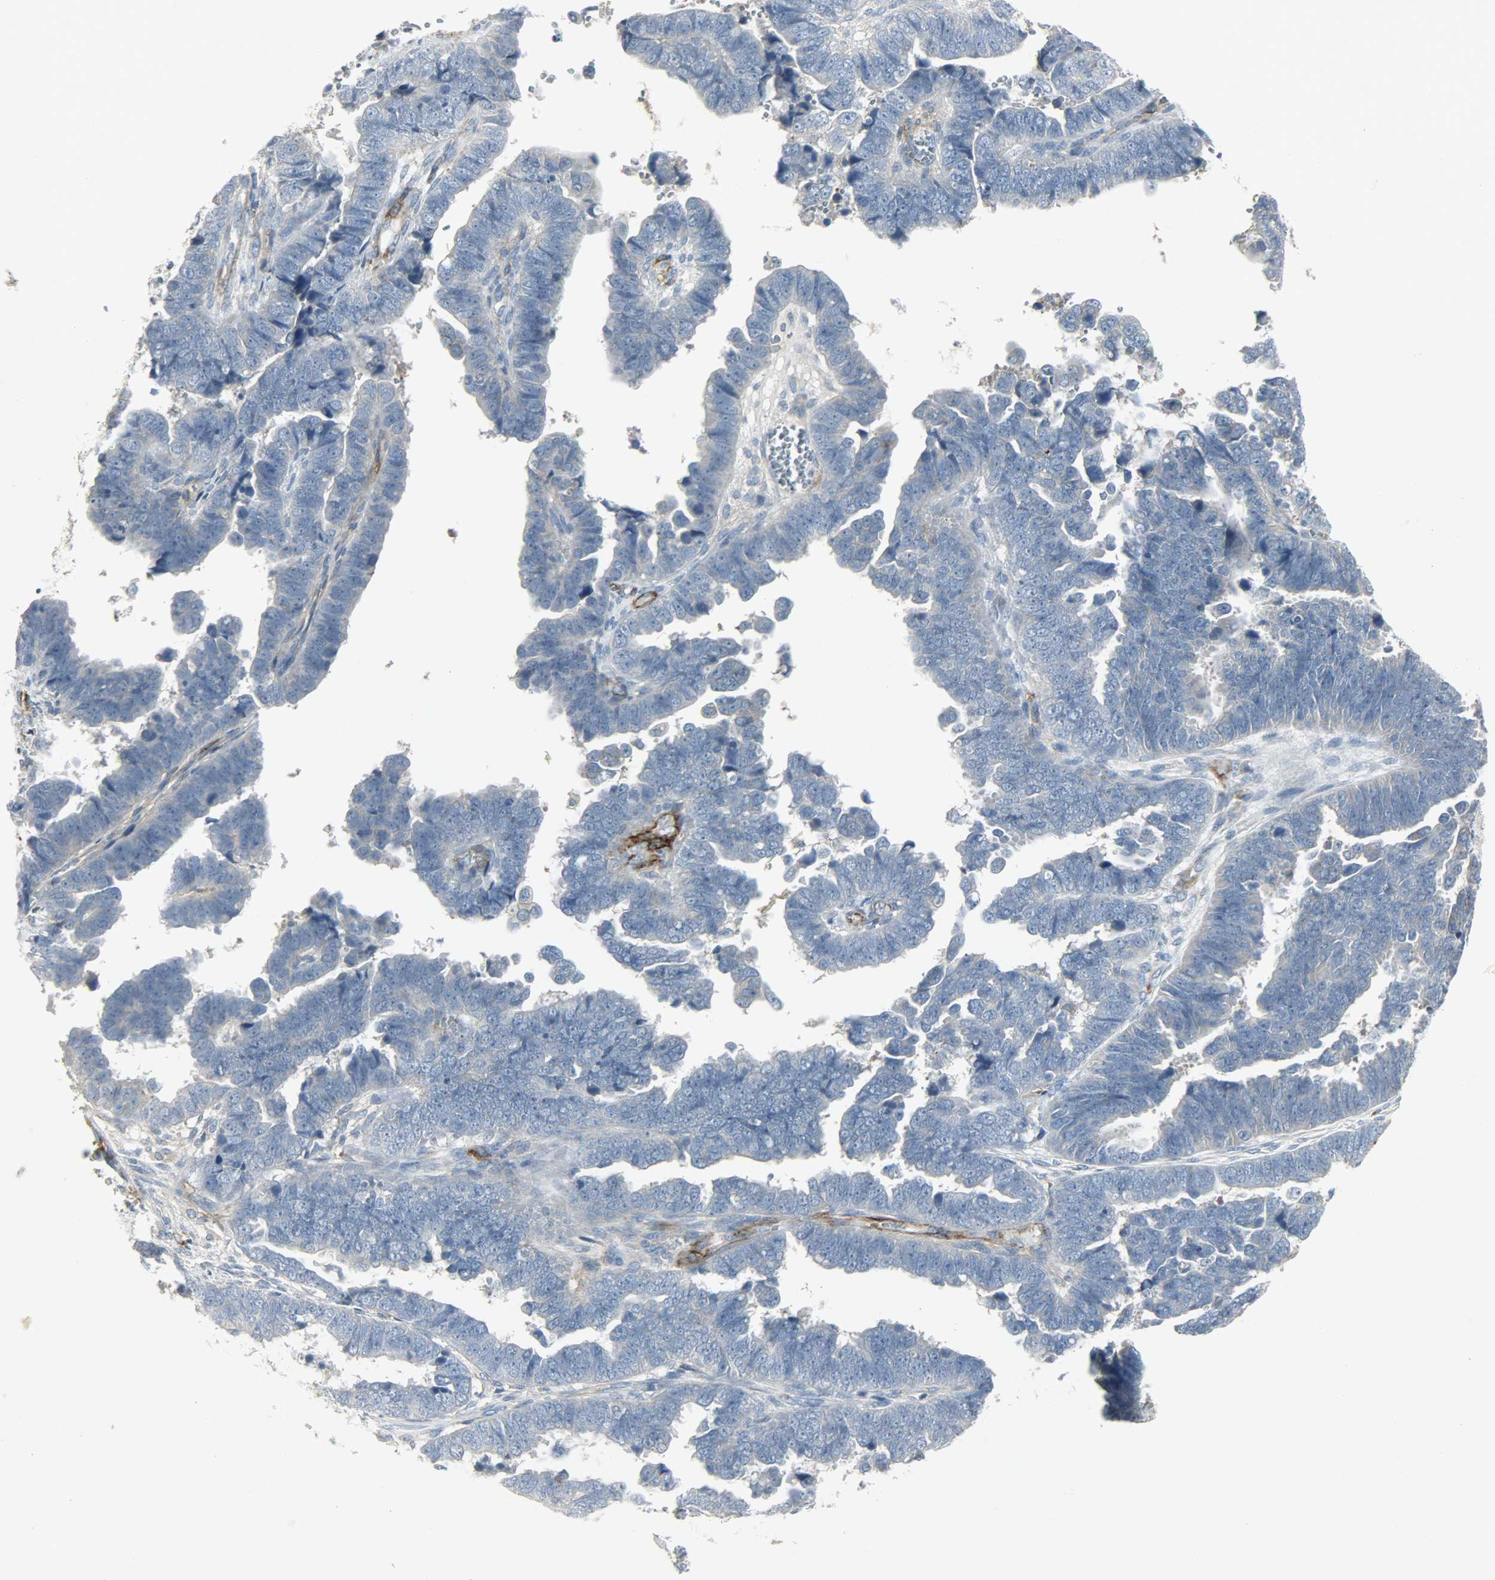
{"staining": {"intensity": "negative", "quantity": "none", "location": "none"}, "tissue": "endometrial cancer", "cell_type": "Tumor cells", "image_type": "cancer", "snomed": [{"axis": "morphology", "description": "Adenocarcinoma, NOS"}, {"axis": "topography", "description": "Endometrium"}], "caption": "Immunohistochemistry (IHC) photomicrograph of neoplastic tissue: endometrial adenocarcinoma stained with DAB (3,3'-diaminobenzidine) reveals no significant protein expression in tumor cells.", "gene": "ENPEP", "patient": {"sex": "female", "age": 75}}